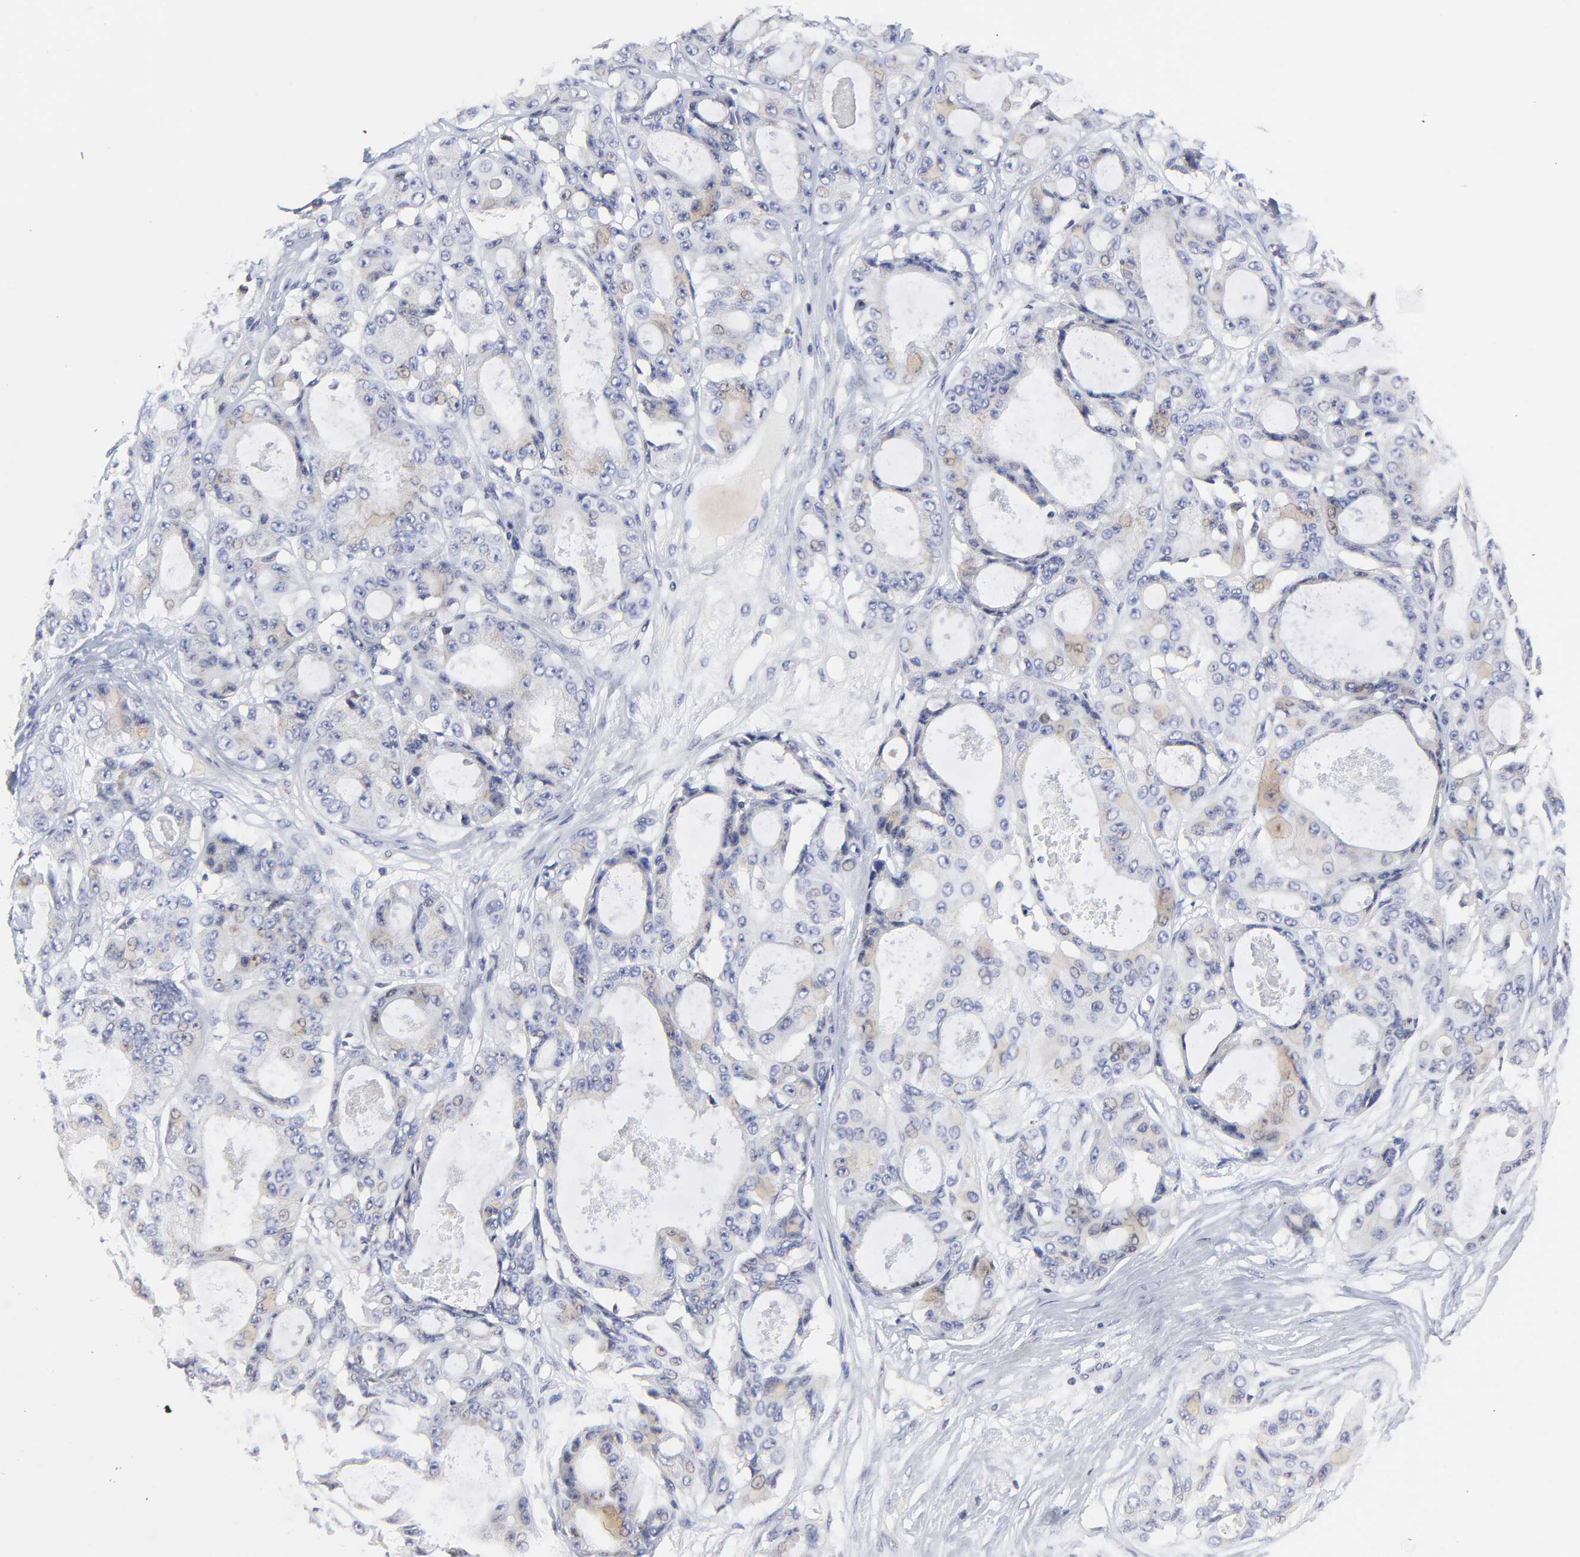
{"staining": {"intensity": "weak", "quantity": "<25%", "location": "cytoplasmic/membranous"}, "tissue": "ovarian cancer", "cell_type": "Tumor cells", "image_type": "cancer", "snomed": [{"axis": "morphology", "description": "Carcinoma, endometroid"}, {"axis": "topography", "description": "Ovary"}], "caption": "The immunohistochemistry (IHC) micrograph has no significant expression in tumor cells of ovarian cancer (endometroid carcinoma) tissue.", "gene": "NCAPH", "patient": {"sex": "female", "age": 61}}